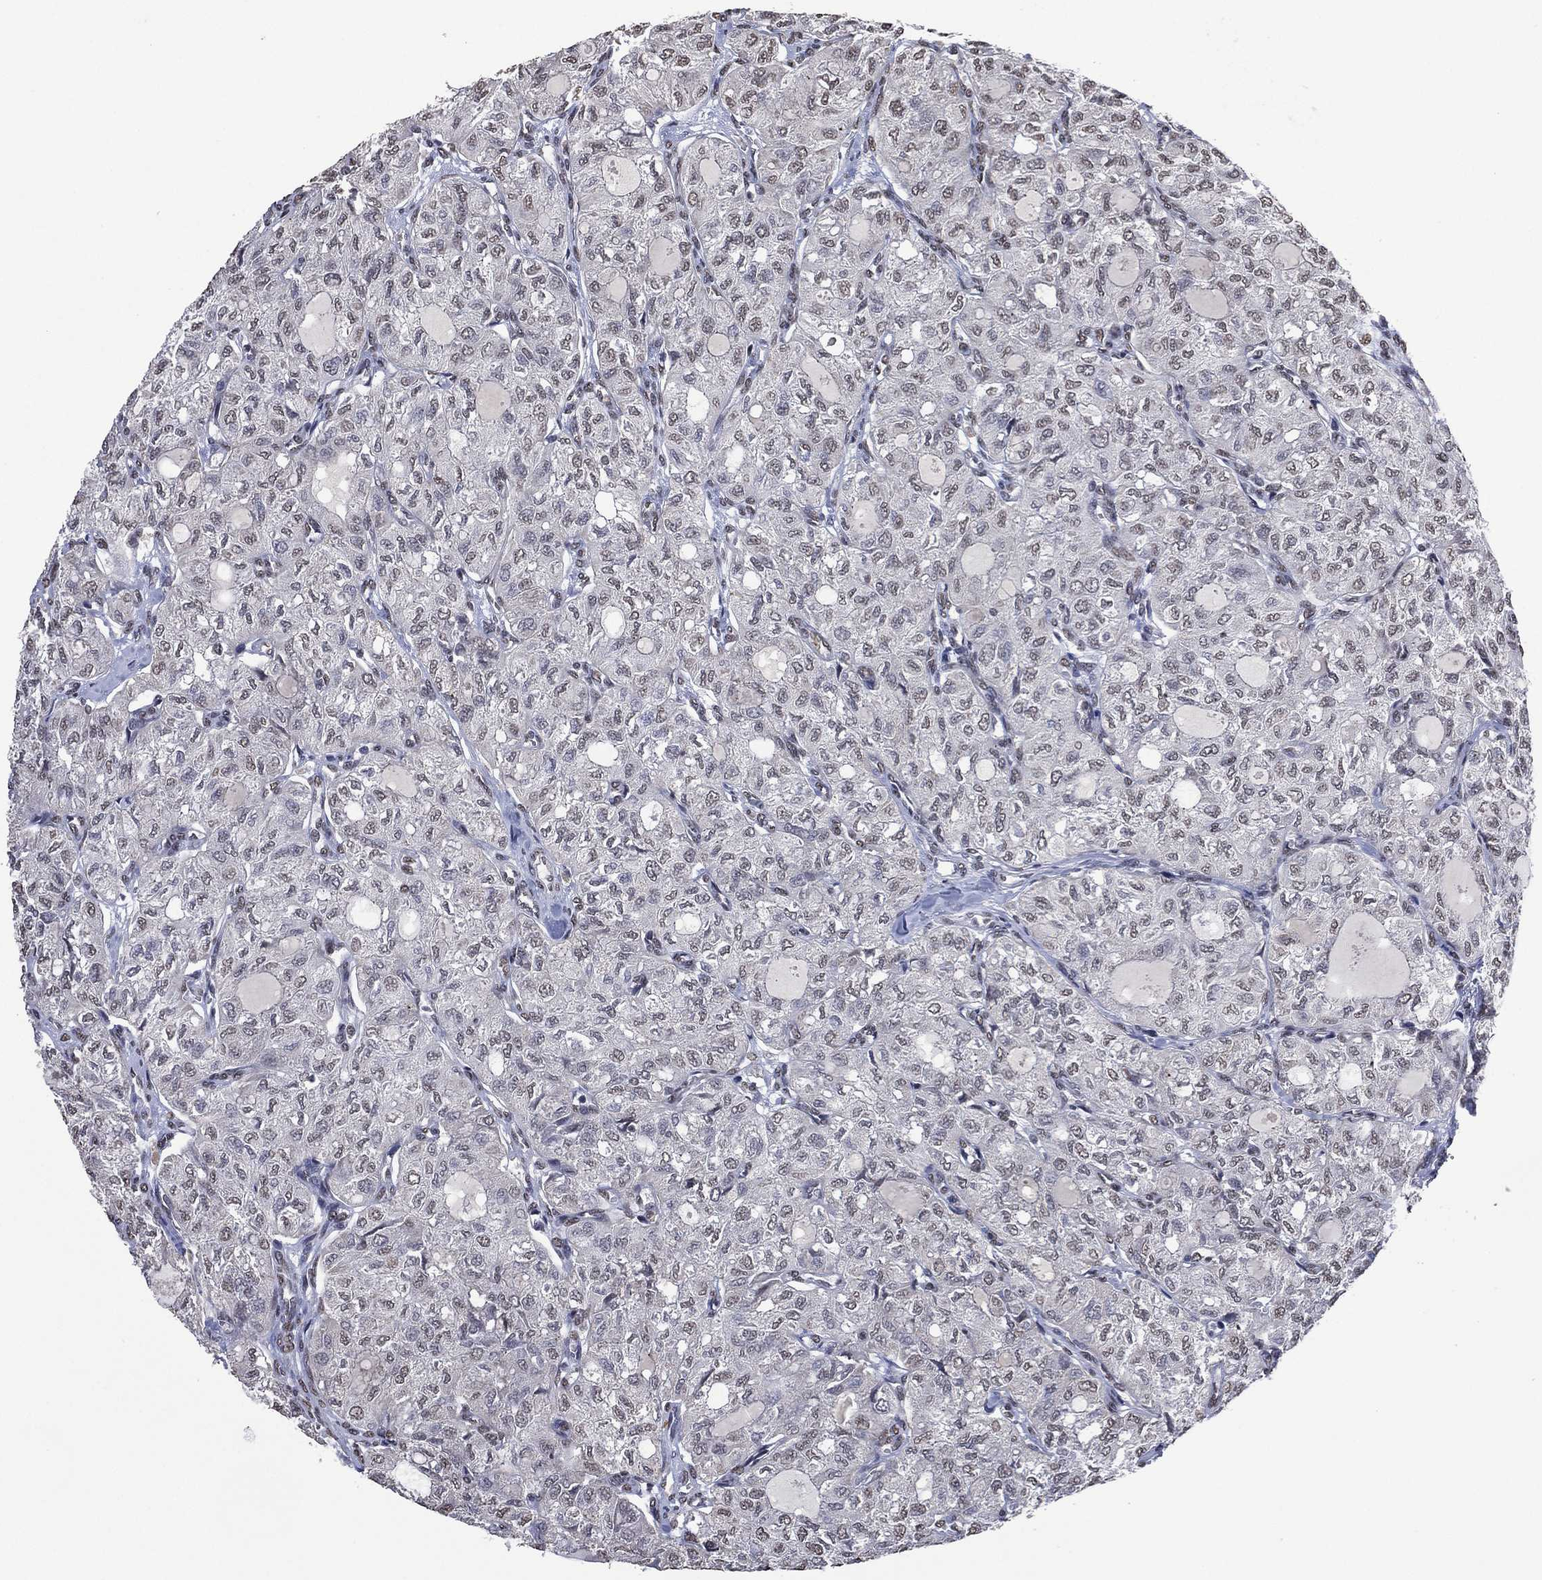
{"staining": {"intensity": "negative", "quantity": "none", "location": "none"}, "tissue": "thyroid cancer", "cell_type": "Tumor cells", "image_type": "cancer", "snomed": [{"axis": "morphology", "description": "Follicular adenoma carcinoma, NOS"}, {"axis": "topography", "description": "Thyroid gland"}], "caption": "Tumor cells are negative for protein expression in human follicular adenoma carcinoma (thyroid).", "gene": "EHMT1", "patient": {"sex": "male", "age": 75}}